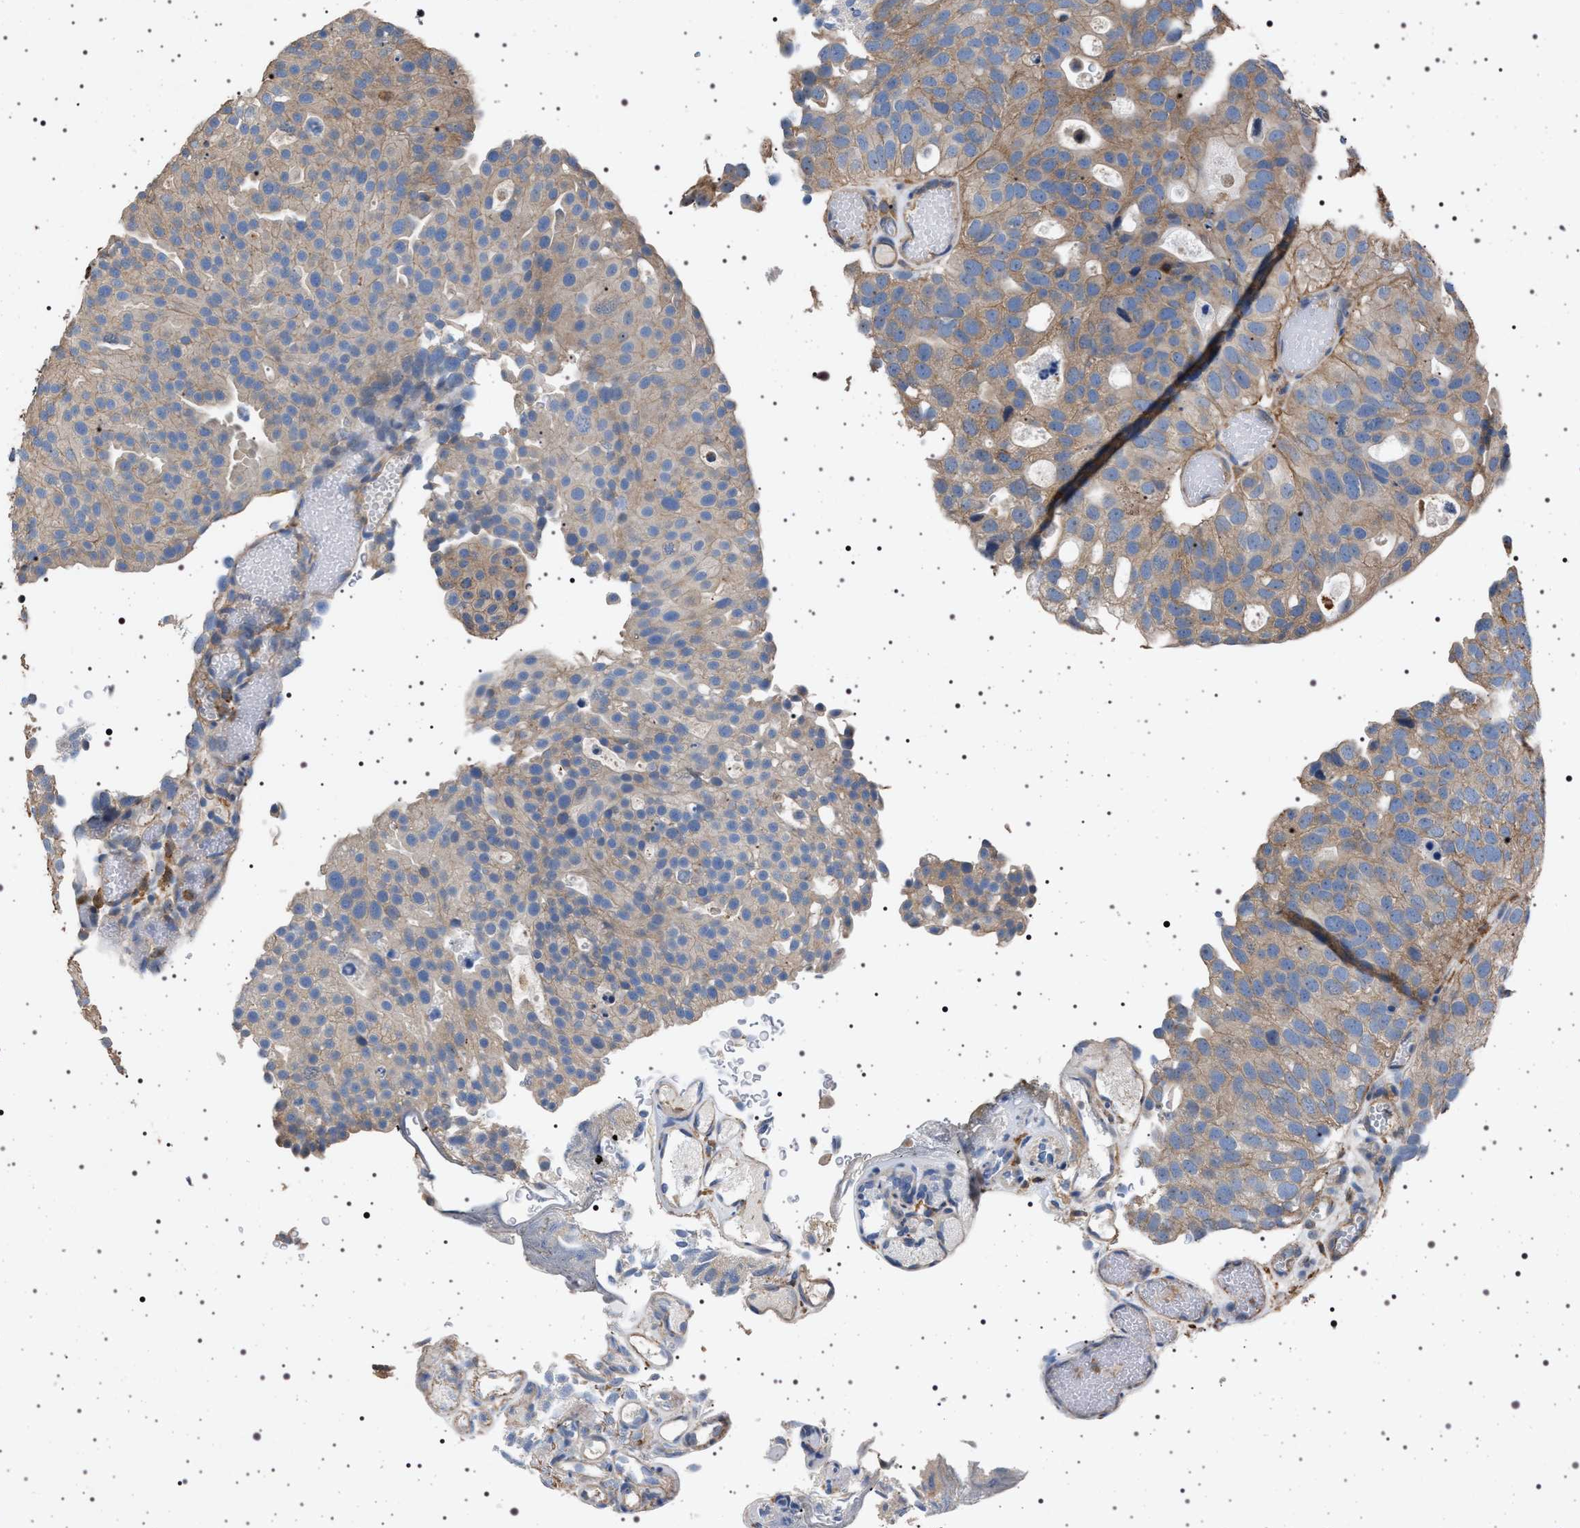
{"staining": {"intensity": "weak", "quantity": ">75%", "location": "cytoplasmic/membranous"}, "tissue": "urothelial cancer", "cell_type": "Tumor cells", "image_type": "cancer", "snomed": [{"axis": "morphology", "description": "Urothelial carcinoma, Low grade"}, {"axis": "topography", "description": "Urinary bladder"}], "caption": "There is low levels of weak cytoplasmic/membranous staining in tumor cells of low-grade urothelial carcinoma, as demonstrated by immunohistochemical staining (brown color).", "gene": "SMAP2", "patient": {"sex": "male", "age": 78}}